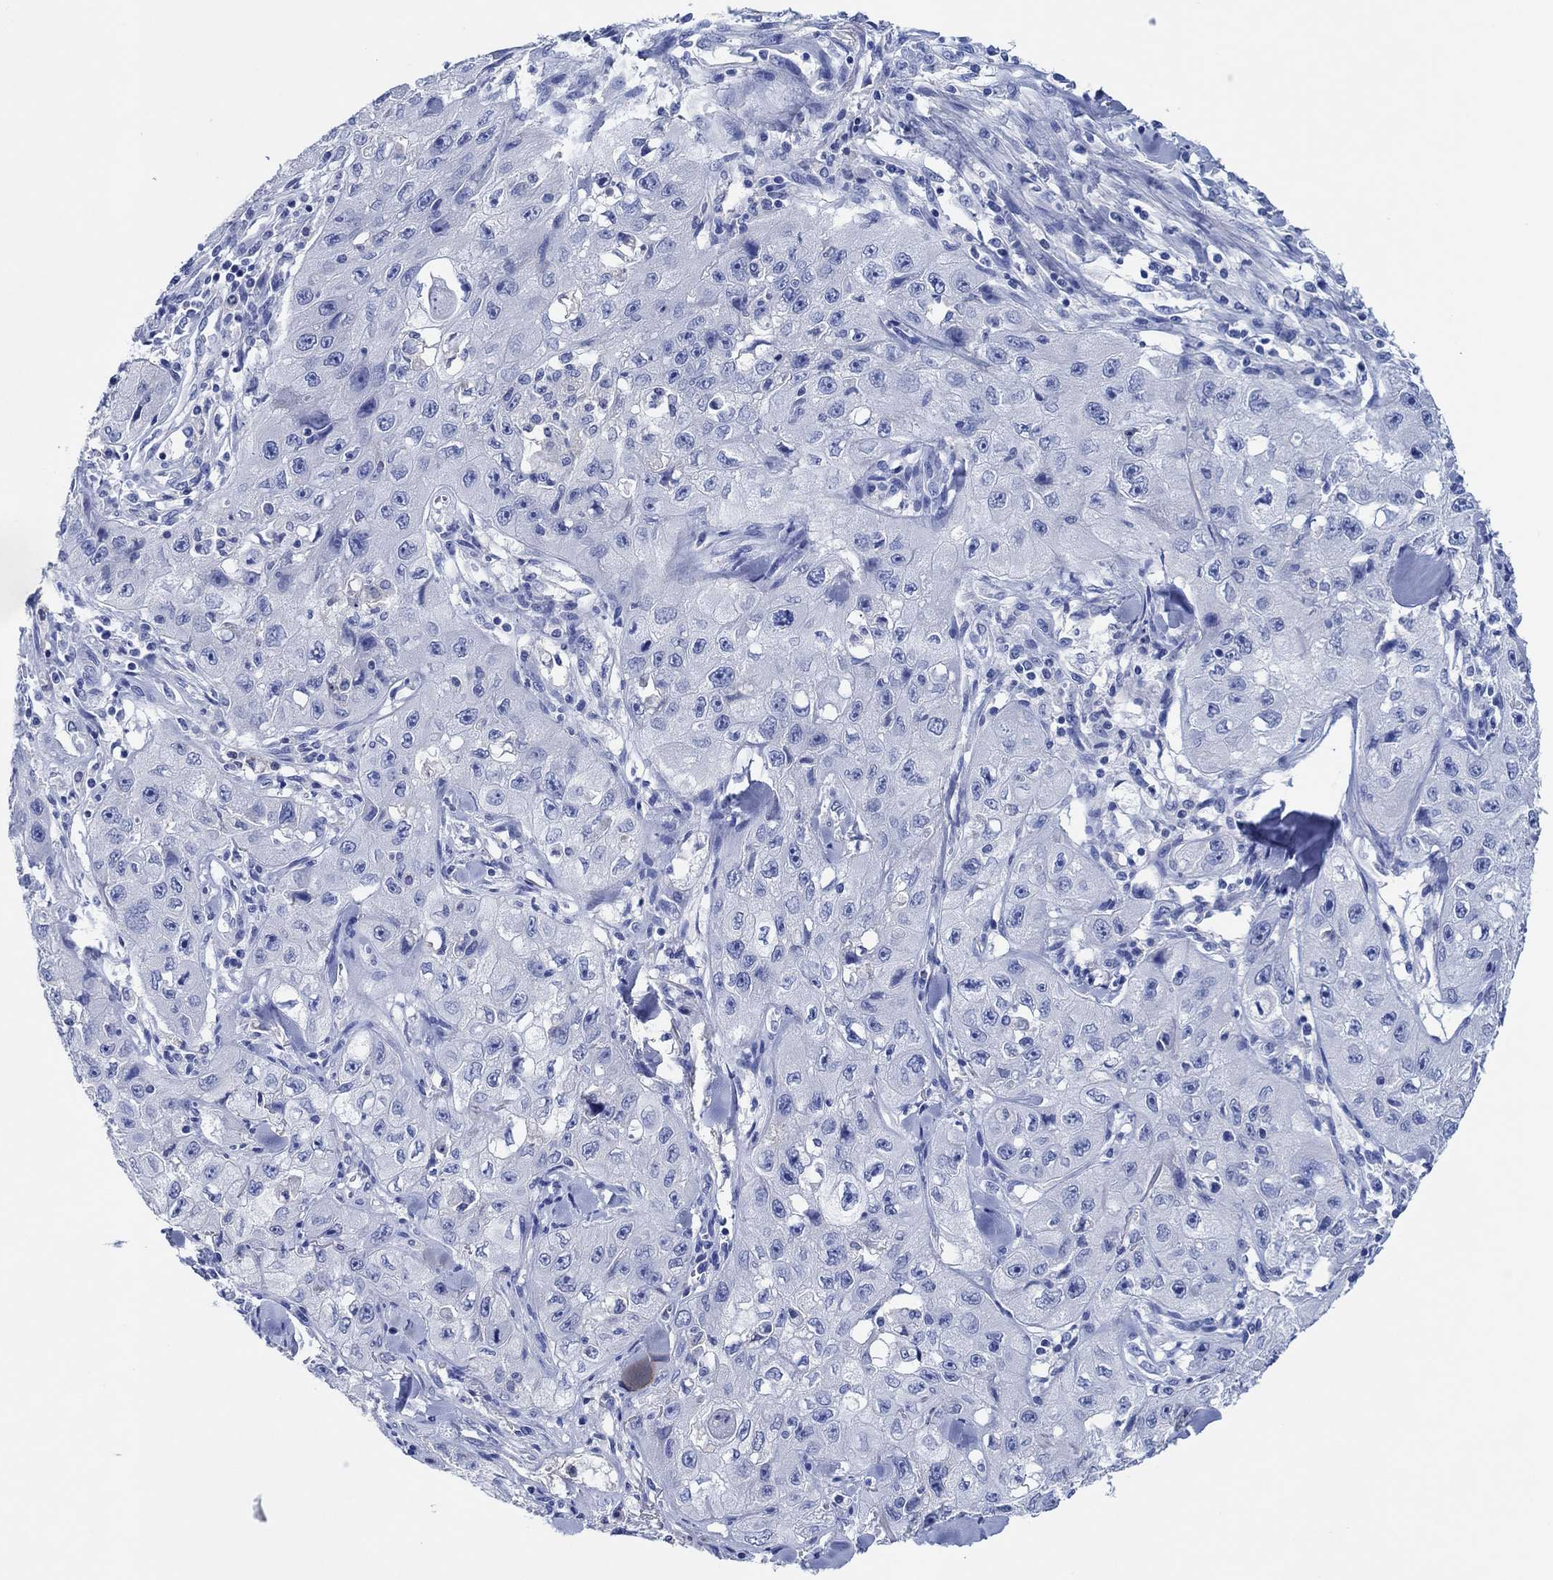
{"staining": {"intensity": "negative", "quantity": "none", "location": "none"}, "tissue": "skin cancer", "cell_type": "Tumor cells", "image_type": "cancer", "snomed": [{"axis": "morphology", "description": "Squamous cell carcinoma, NOS"}, {"axis": "topography", "description": "Skin"}, {"axis": "topography", "description": "Subcutis"}], "caption": "IHC of human skin squamous cell carcinoma exhibits no staining in tumor cells.", "gene": "CPNE6", "patient": {"sex": "male", "age": 73}}